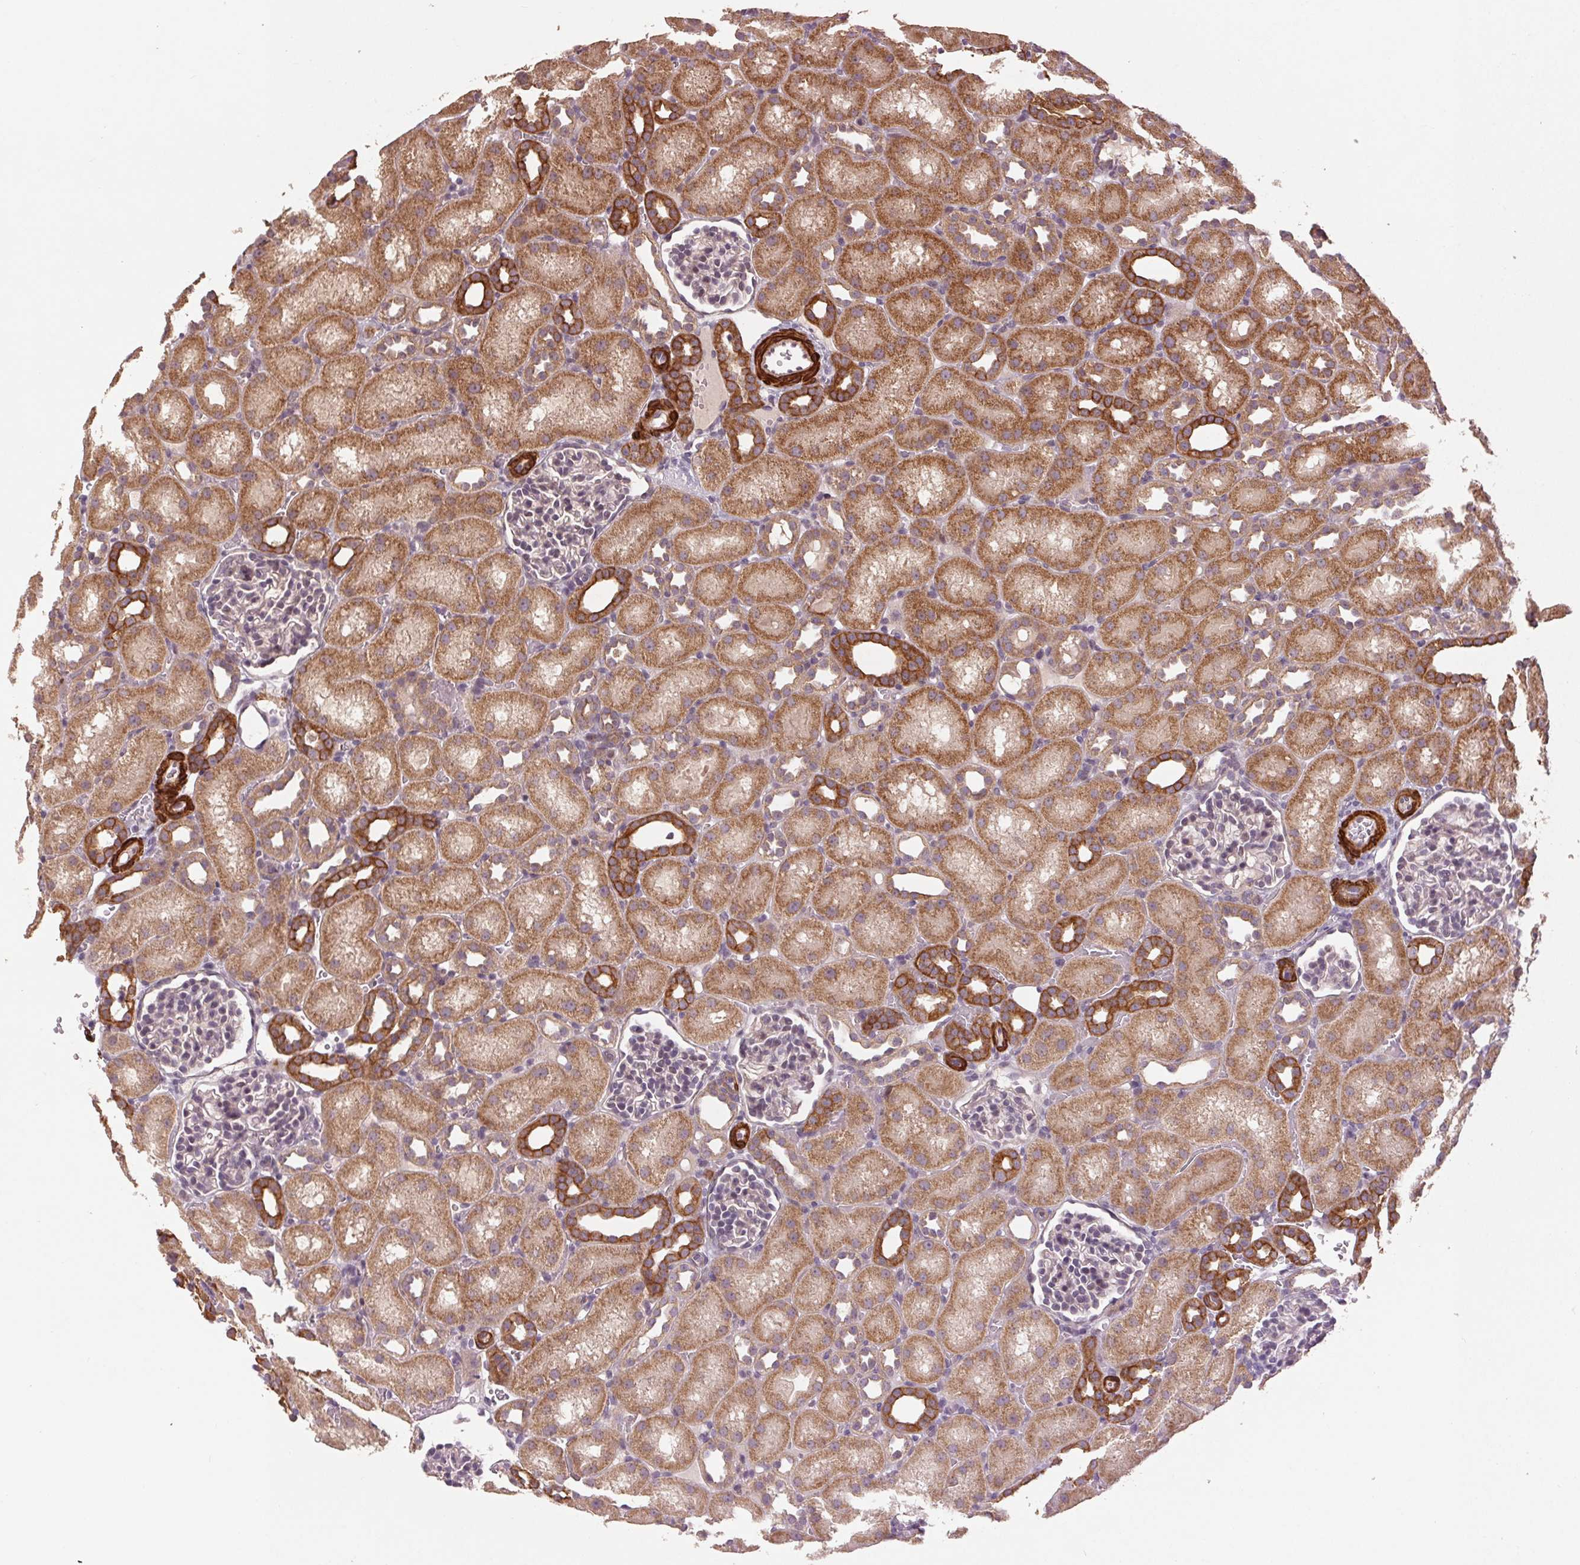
{"staining": {"intensity": "weak", "quantity": "<25%", "location": "cytoplasmic/membranous"}, "tissue": "kidney", "cell_type": "Cells in glomeruli", "image_type": "normal", "snomed": [{"axis": "morphology", "description": "Normal tissue, NOS"}, {"axis": "topography", "description": "Kidney"}], "caption": "This micrograph is of benign kidney stained with IHC to label a protein in brown with the nuclei are counter-stained blue. There is no staining in cells in glomeruli.", "gene": "SMLR1", "patient": {"sex": "male", "age": 1}}